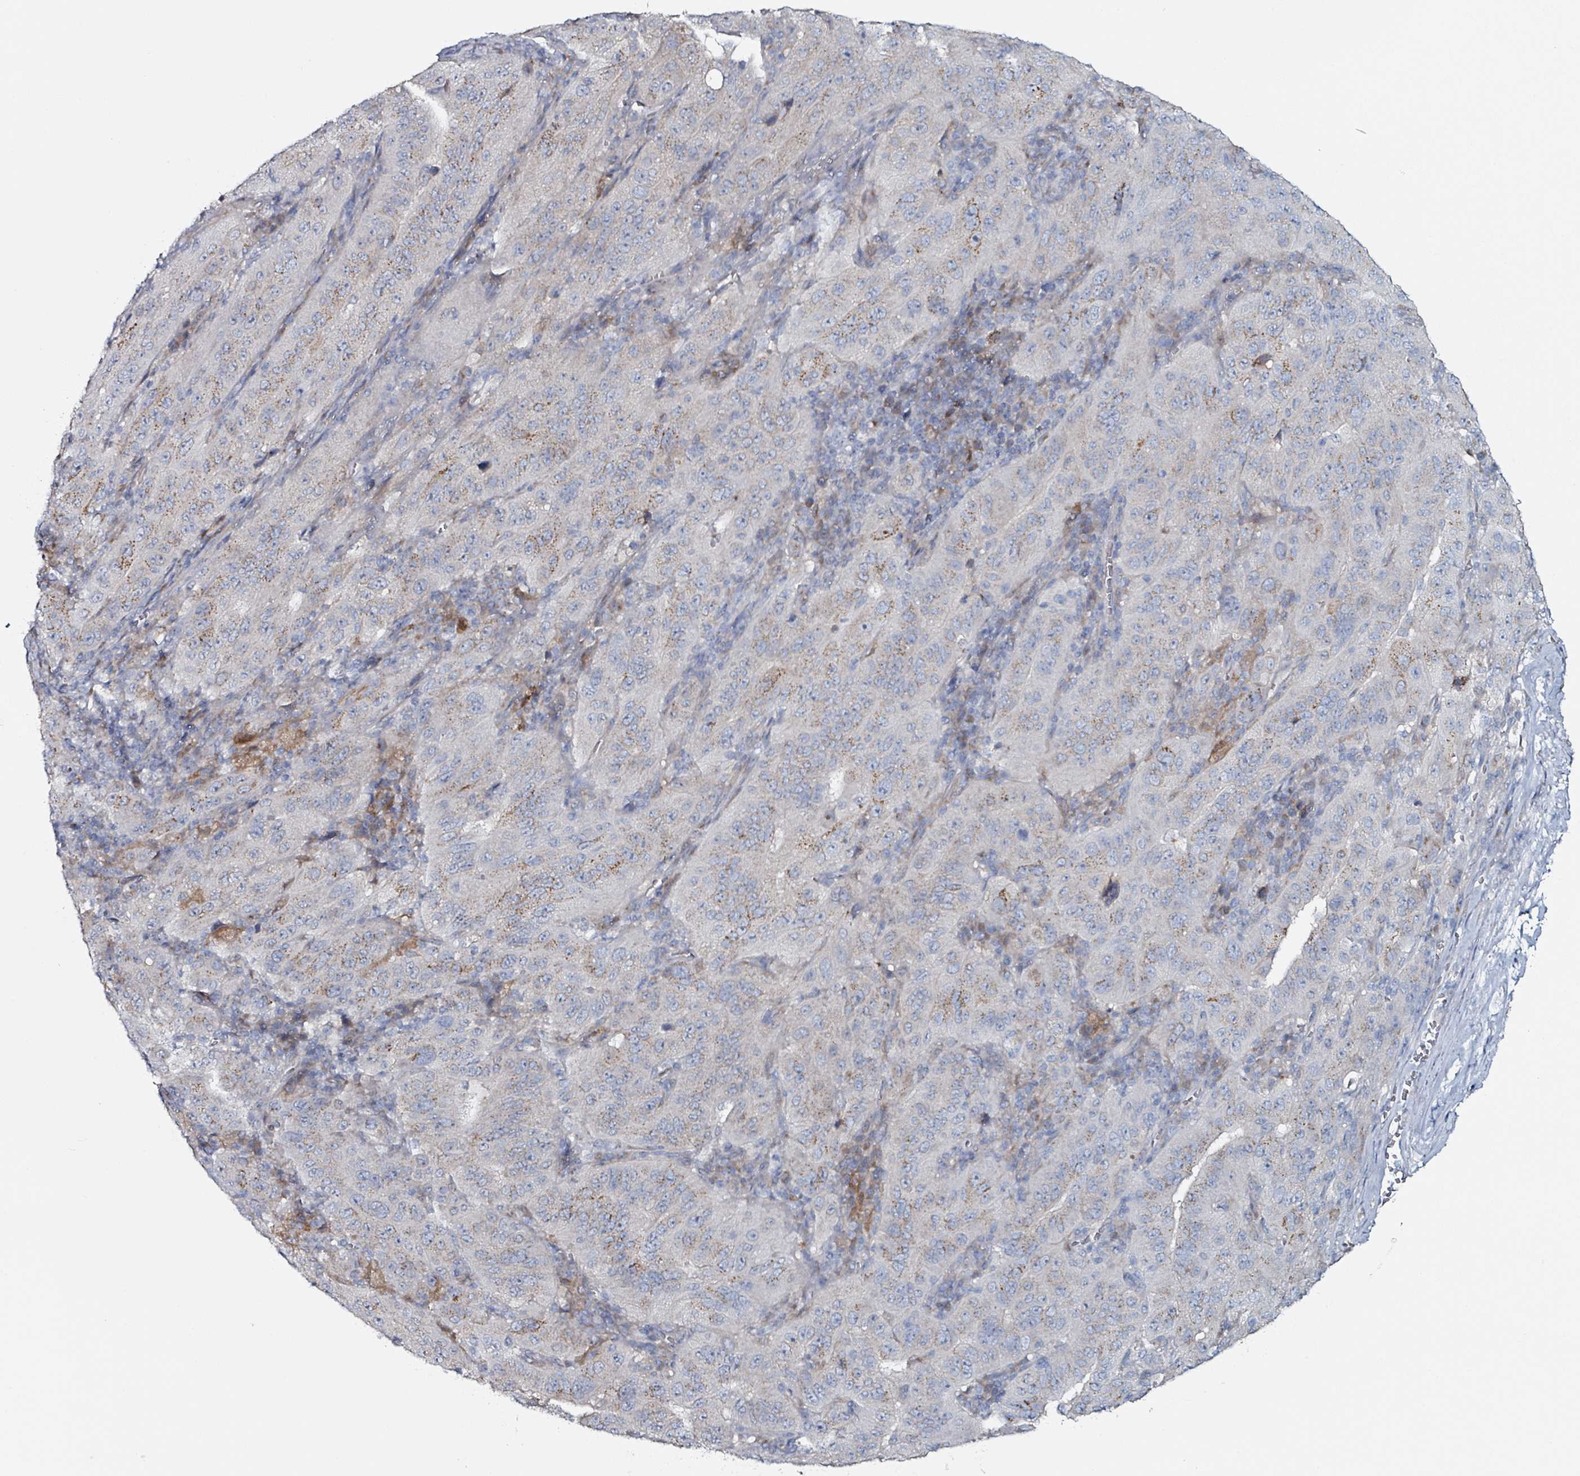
{"staining": {"intensity": "strong", "quantity": "<25%", "location": "cytoplasmic/membranous"}, "tissue": "pancreatic cancer", "cell_type": "Tumor cells", "image_type": "cancer", "snomed": [{"axis": "morphology", "description": "Adenocarcinoma, NOS"}, {"axis": "topography", "description": "Pancreas"}], "caption": "Protein staining demonstrates strong cytoplasmic/membranous expression in about <25% of tumor cells in pancreatic adenocarcinoma.", "gene": "B3GAT3", "patient": {"sex": "male", "age": 63}}